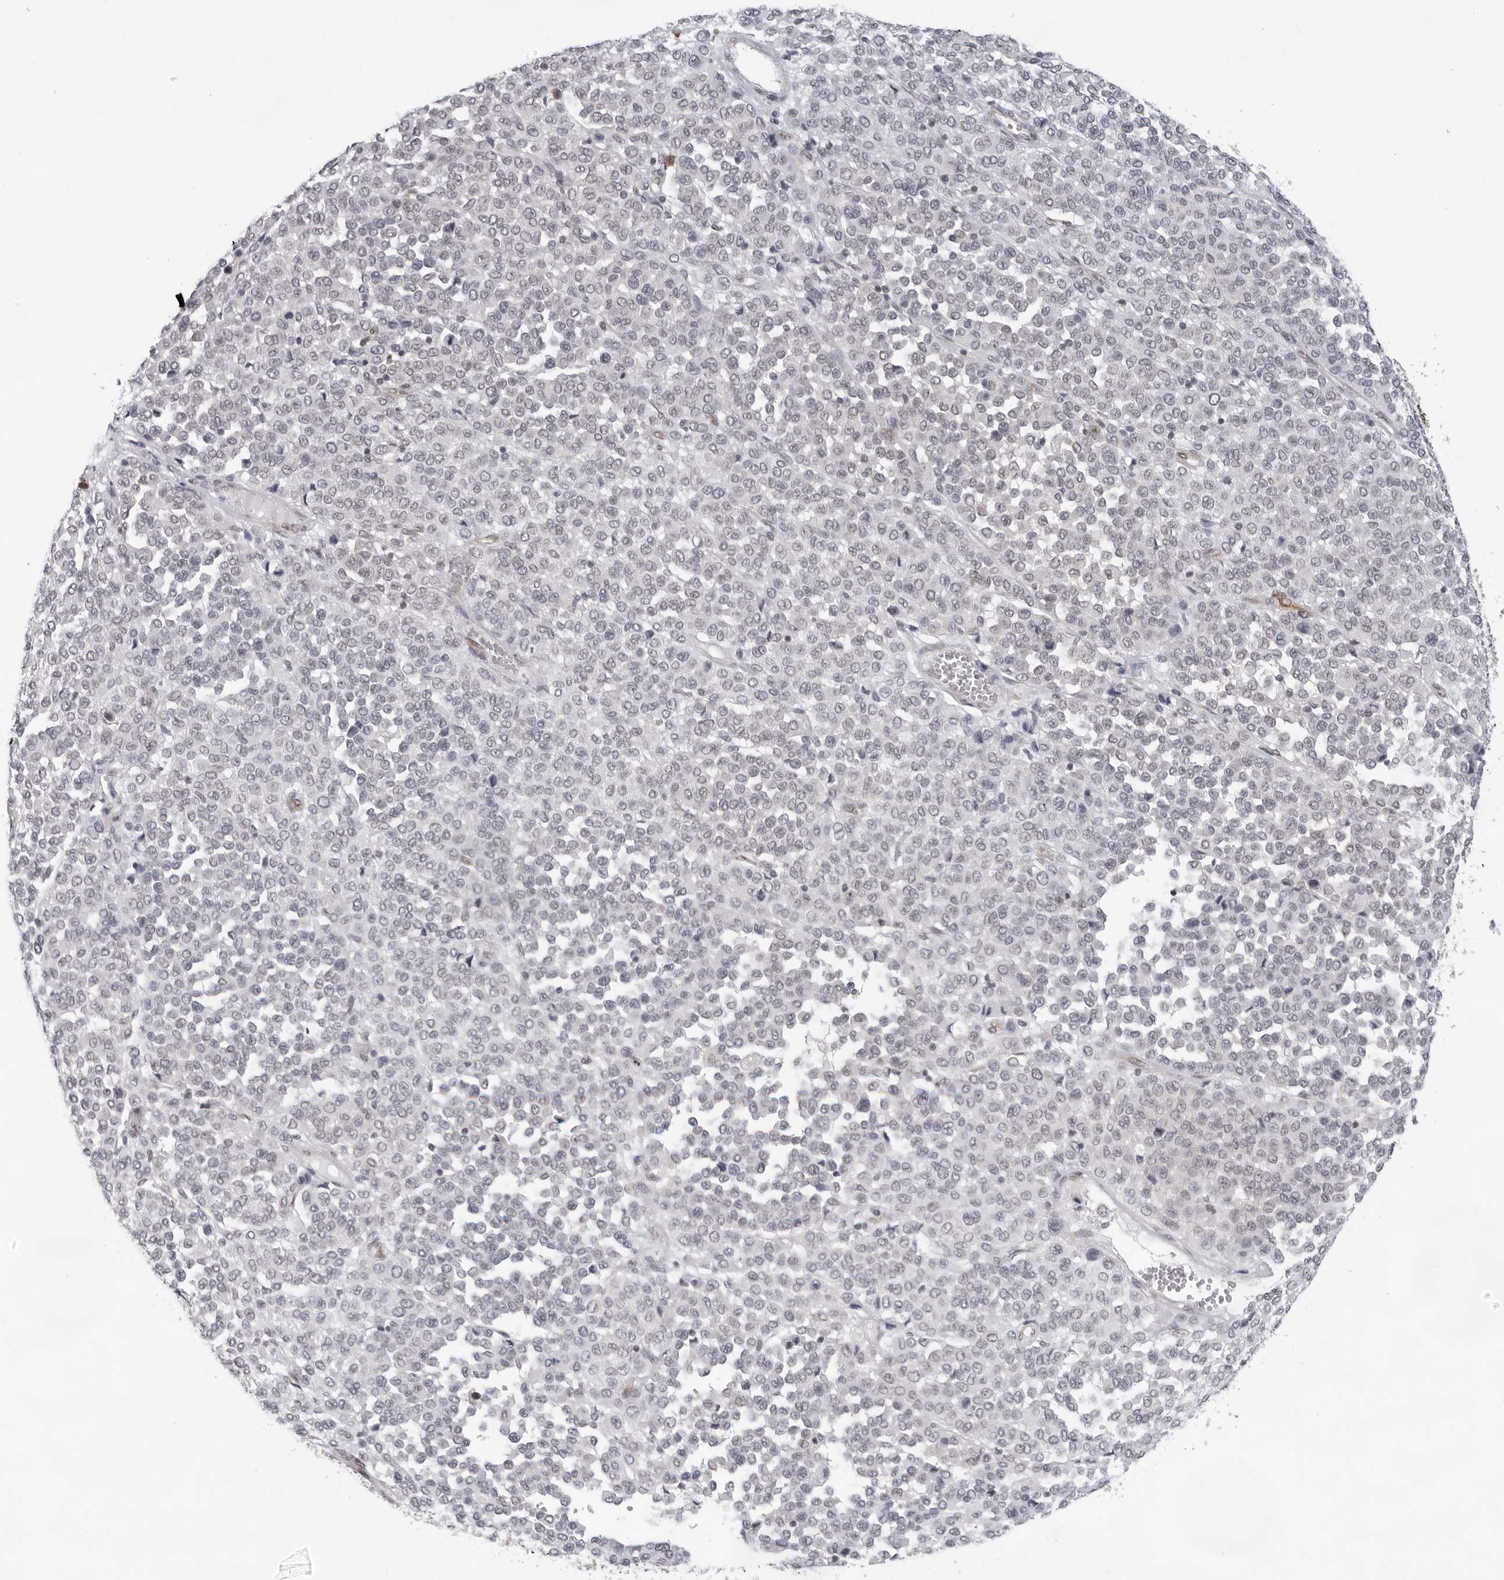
{"staining": {"intensity": "negative", "quantity": "none", "location": "none"}, "tissue": "melanoma", "cell_type": "Tumor cells", "image_type": "cancer", "snomed": [{"axis": "morphology", "description": "Malignant melanoma, Metastatic site"}, {"axis": "topography", "description": "Pancreas"}], "caption": "Tumor cells show no significant positivity in malignant melanoma (metastatic site).", "gene": "CASP7", "patient": {"sex": "female", "age": 30}}